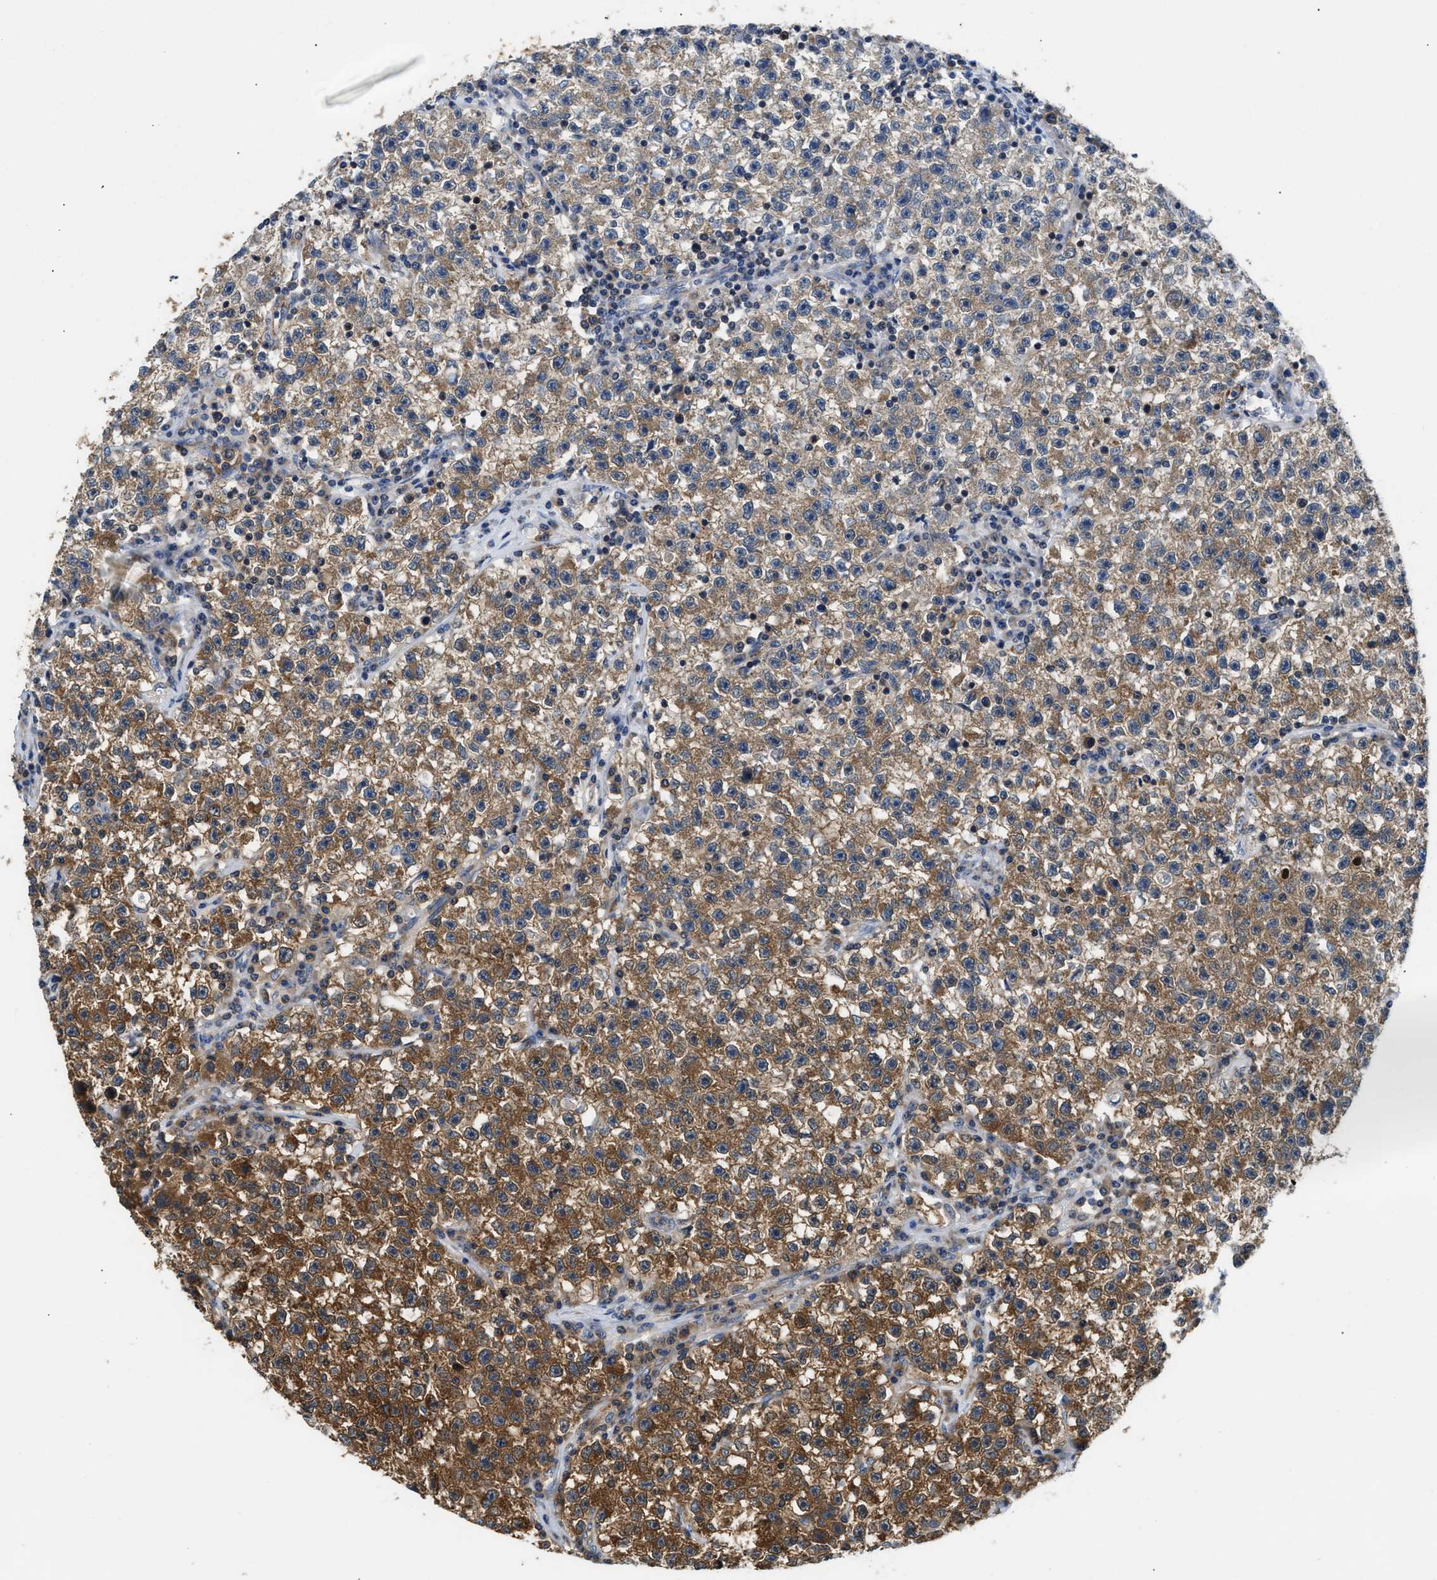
{"staining": {"intensity": "moderate", "quantity": ">75%", "location": "cytoplasmic/membranous"}, "tissue": "testis cancer", "cell_type": "Tumor cells", "image_type": "cancer", "snomed": [{"axis": "morphology", "description": "Seminoma, NOS"}, {"axis": "topography", "description": "Testis"}], "caption": "Testis cancer (seminoma) was stained to show a protein in brown. There is medium levels of moderate cytoplasmic/membranous staining in about >75% of tumor cells.", "gene": "CCM2", "patient": {"sex": "male", "age": 22}}